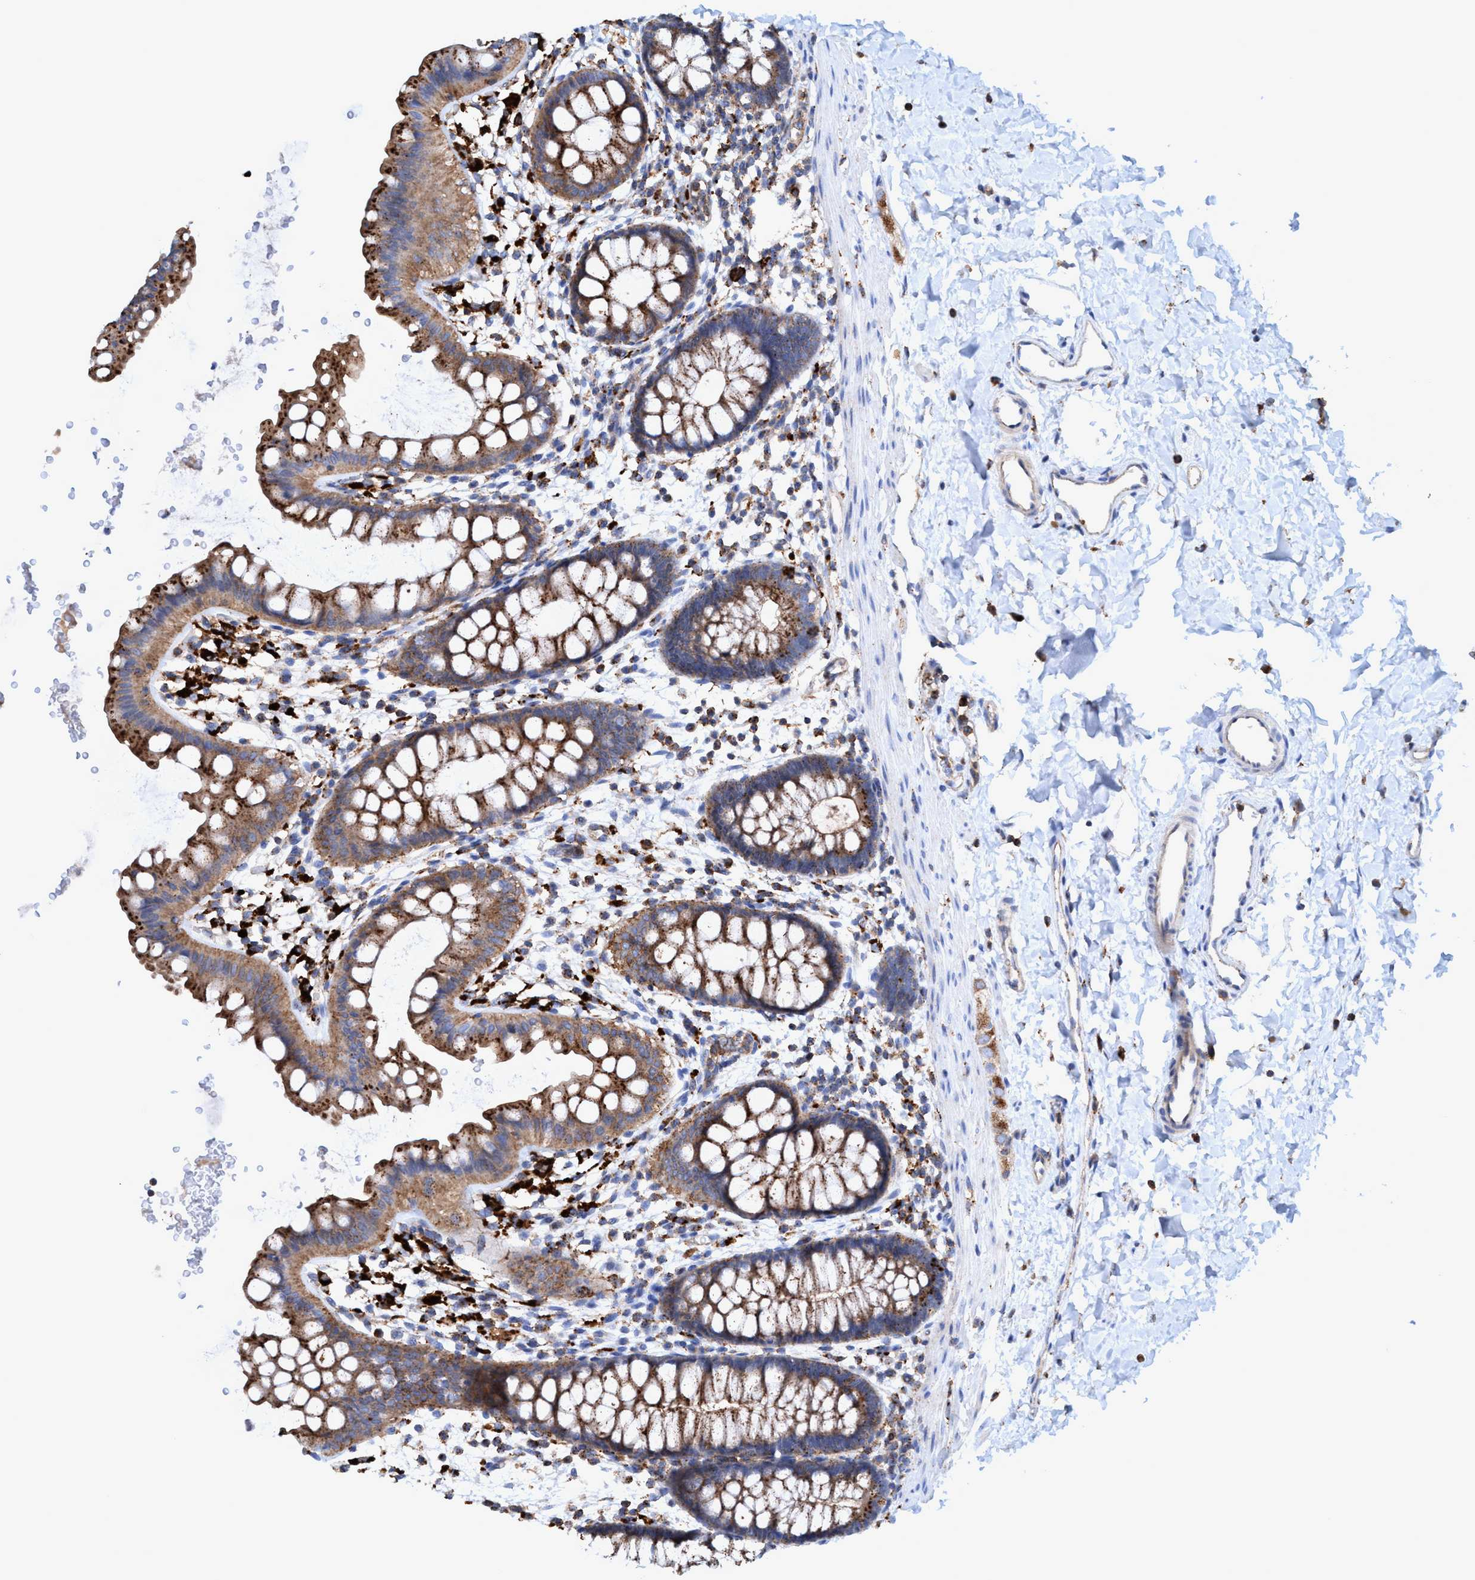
{"staining": {"intensity": "moderate", "quantity": ">75%", "location": "cytoplasmic/membranous"}, "tissue": "rectum", "cell_type": "Glandular cells", "image_type": "normal", "snomed": [{"axis": "morphology", "description": "Normal tissue, NOS"}, {"axis": "topography", "description": "Rectum"}], "caption": "Immunohistochemistry of unremarkable human rectum reveals medium levels of moderate cytoplasmic/membranous positivity in approximately >75% of glandular cells.", "gene": "TRIM65", "patient": {"sex": "female", "age": 24}}